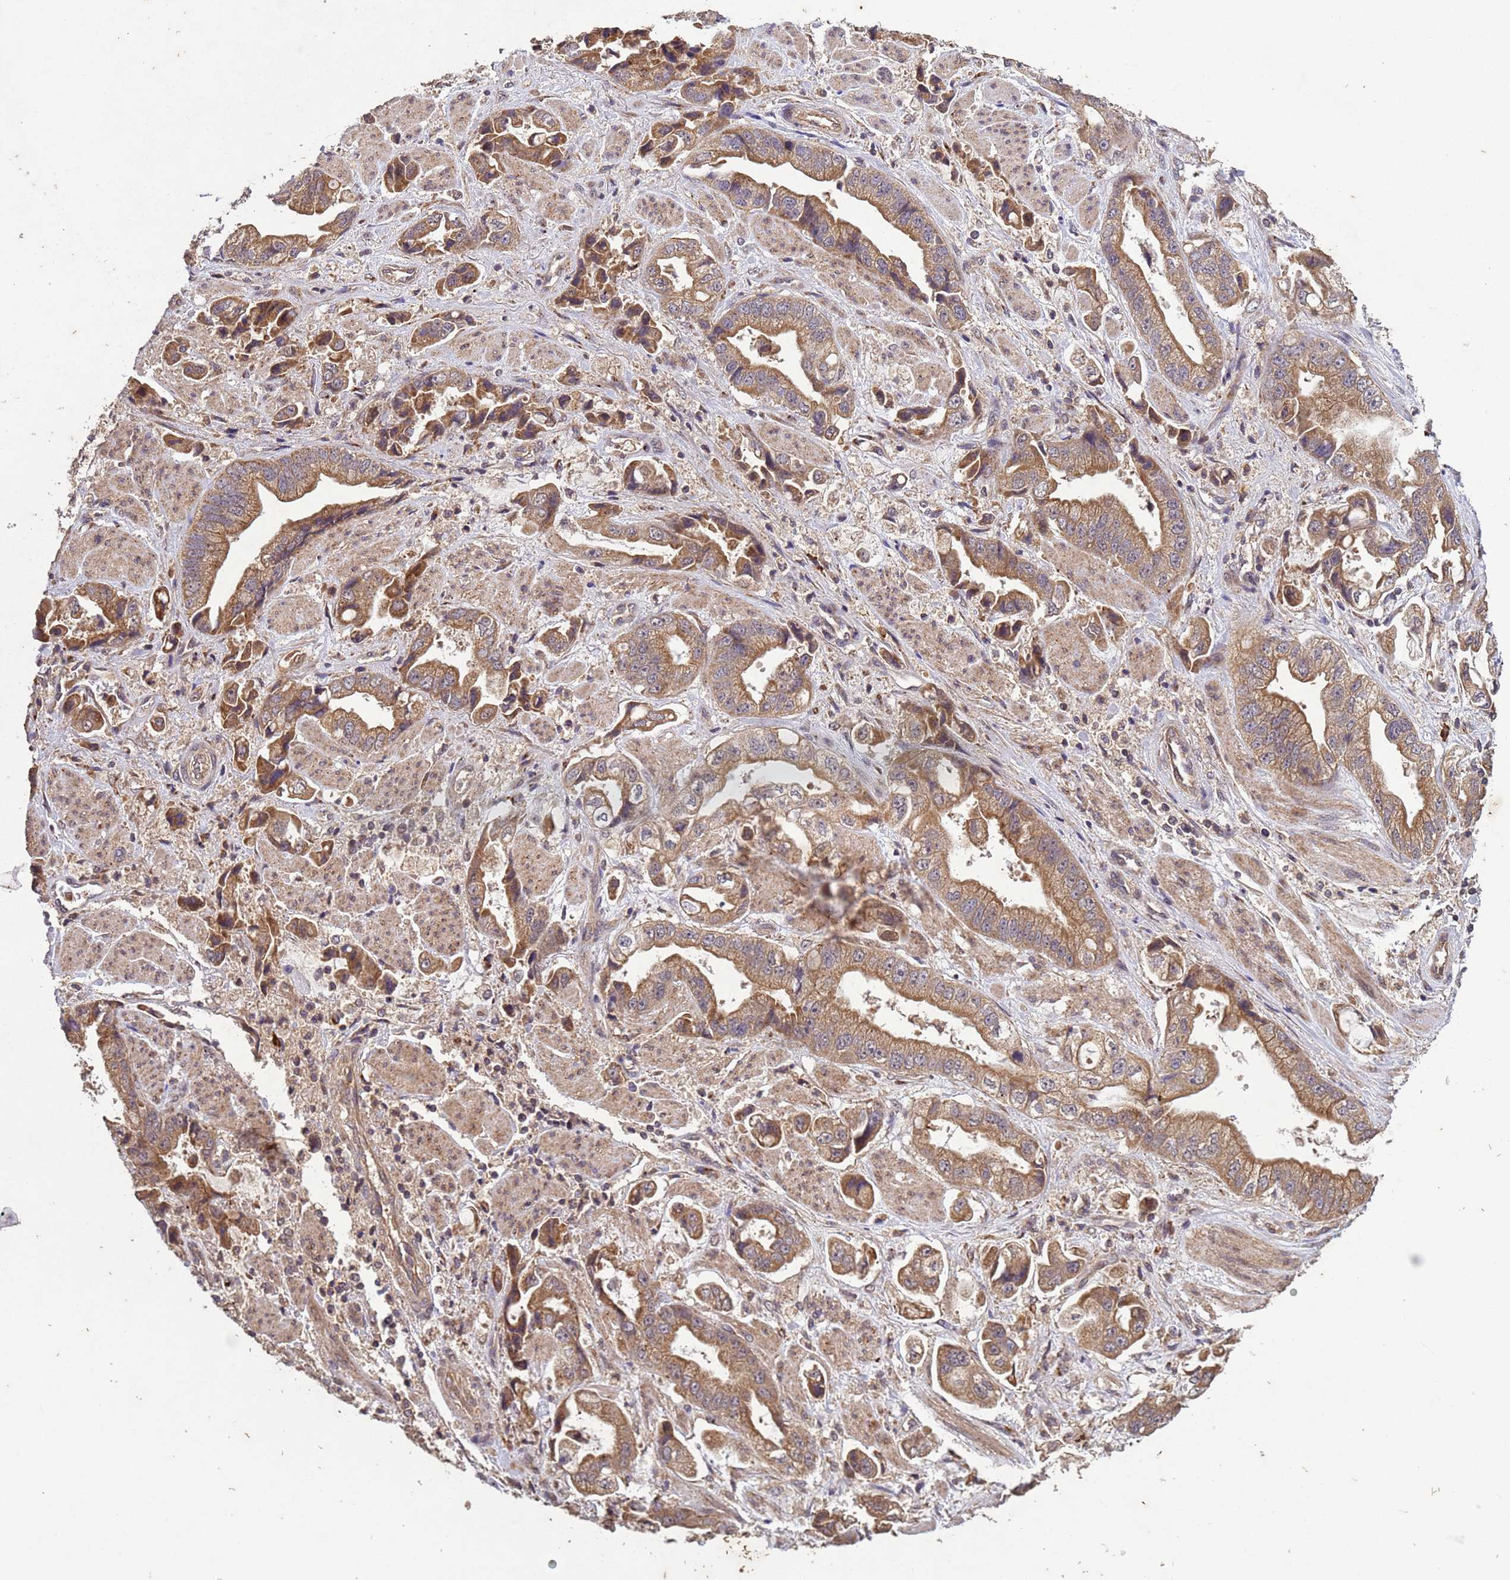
{"staining": {"intensity": "moderate", "quantity": ">75%", "location": "cytoplasmic/membranous"}, "tissue": "stomach cancer", "cell_type": "Tumor cells", "image_type": "cancer", "snomed": [{"axis": "morphology", "description": "Adenocarcinoma, NOS"}, {"axis": "topography", "description": "Stomach"}], "caption": "Immunohistochemistry image of stomach adenocarcinoma stained for a protein (brown), which exhibits medium levels of moderate cytoplasmic/membranous positivity in approximately >75% of tumor cells.", "gene": "FASTKD1", "patient": {"sex": "male", "age": 62}}